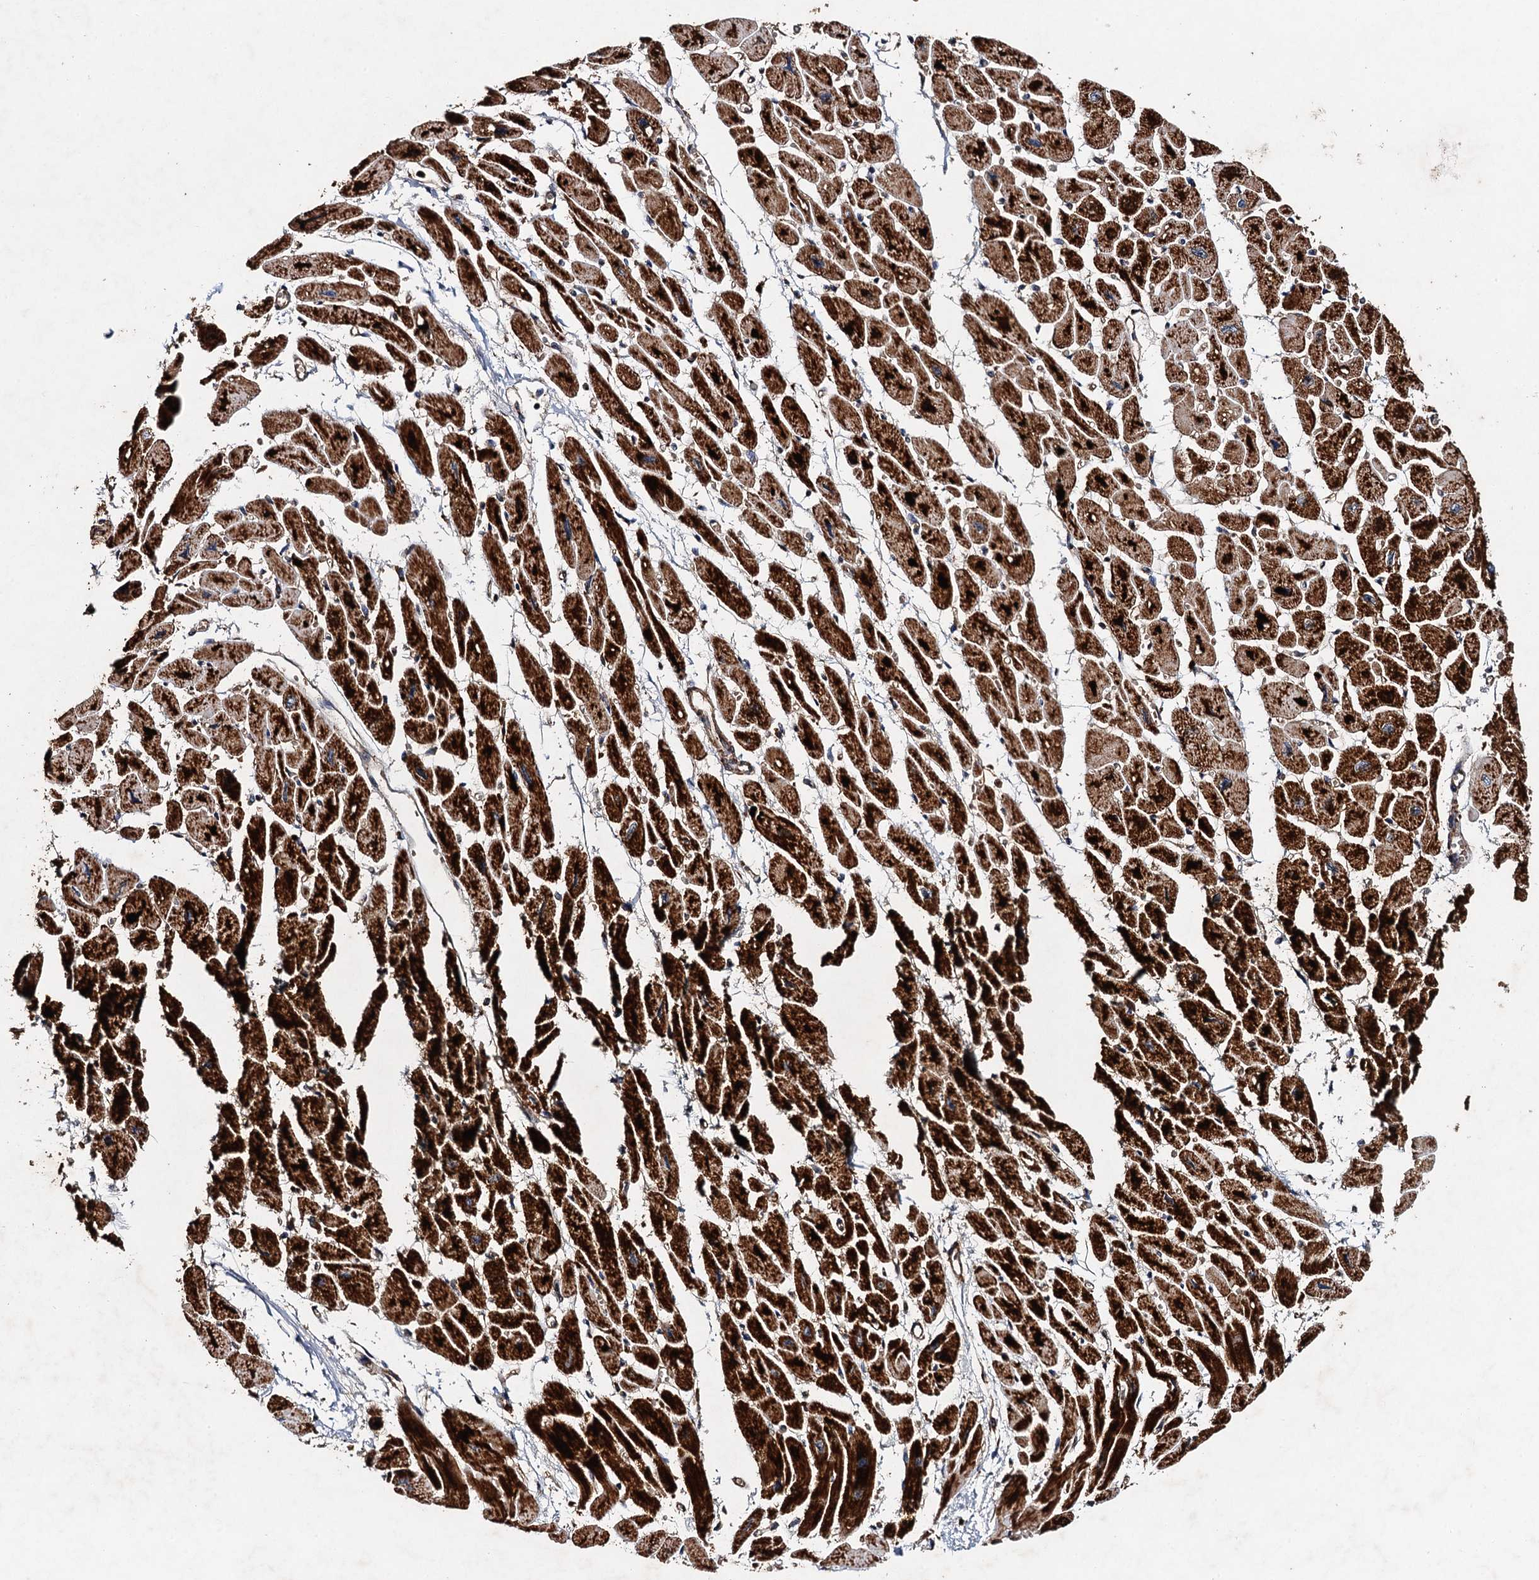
{"staining": {"intensity": "strong", "quantity": ">75%", "location": "cytoplasmic/membranous"}, "tissue": "heart muscle", "cell_type": "Cardiomyocytes", "image_type": "normal", "snomed": [{"axis": "morphology", "description": "Normal tissue, NOS"}, {"axis": "topography", "description": "Heart"}], "caption": "About >75% of cardiomyocytes in benign human heart muscle exhibit strong cytoplasmic/membranous protein staining as visualized by brown immunohistochemical staining.", "gene": "NDUFA13", "patient": {"sex": "female", "age": 54}}